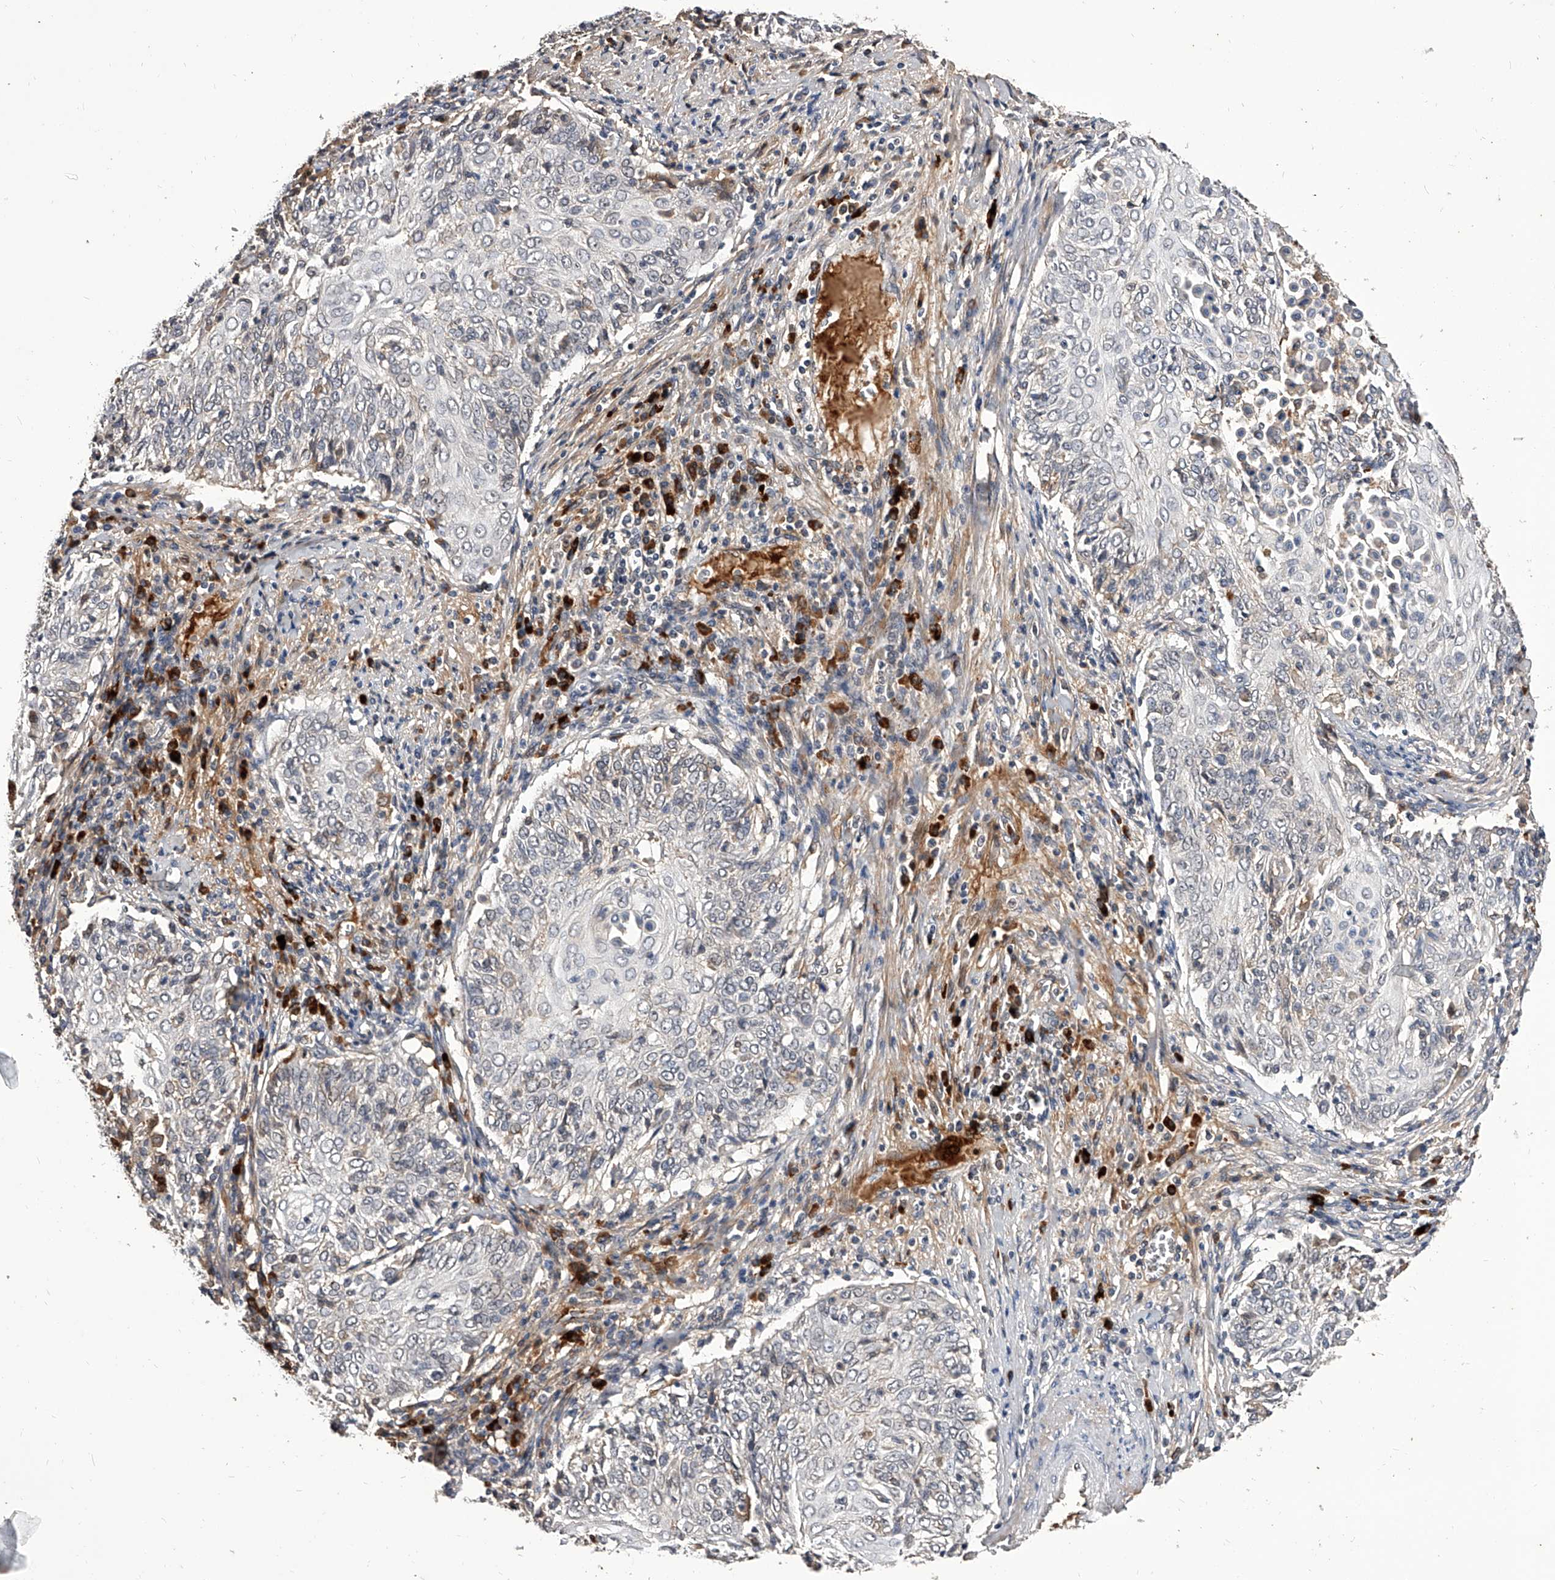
{"staining": {"intensity": "negative", "quantity": "none", "location": "none"}, "tissue": "cervical cancer", "cell_type": "Tumor cells", "image_type": "cancer", "snomed": [{"axis": "morphology", "description": "Squamous cell carcinoma, NOS"}, {"axis": "topography", "description": "Cervix"}], "caption": "Human cervical cancer (squamous cell carcinoma) stained for a protein using immunohistochemistry (IHC) displays no positivity in tumor cells.", "gene": "CFAP410", "patient": {"sex": "female", "age": 48}}